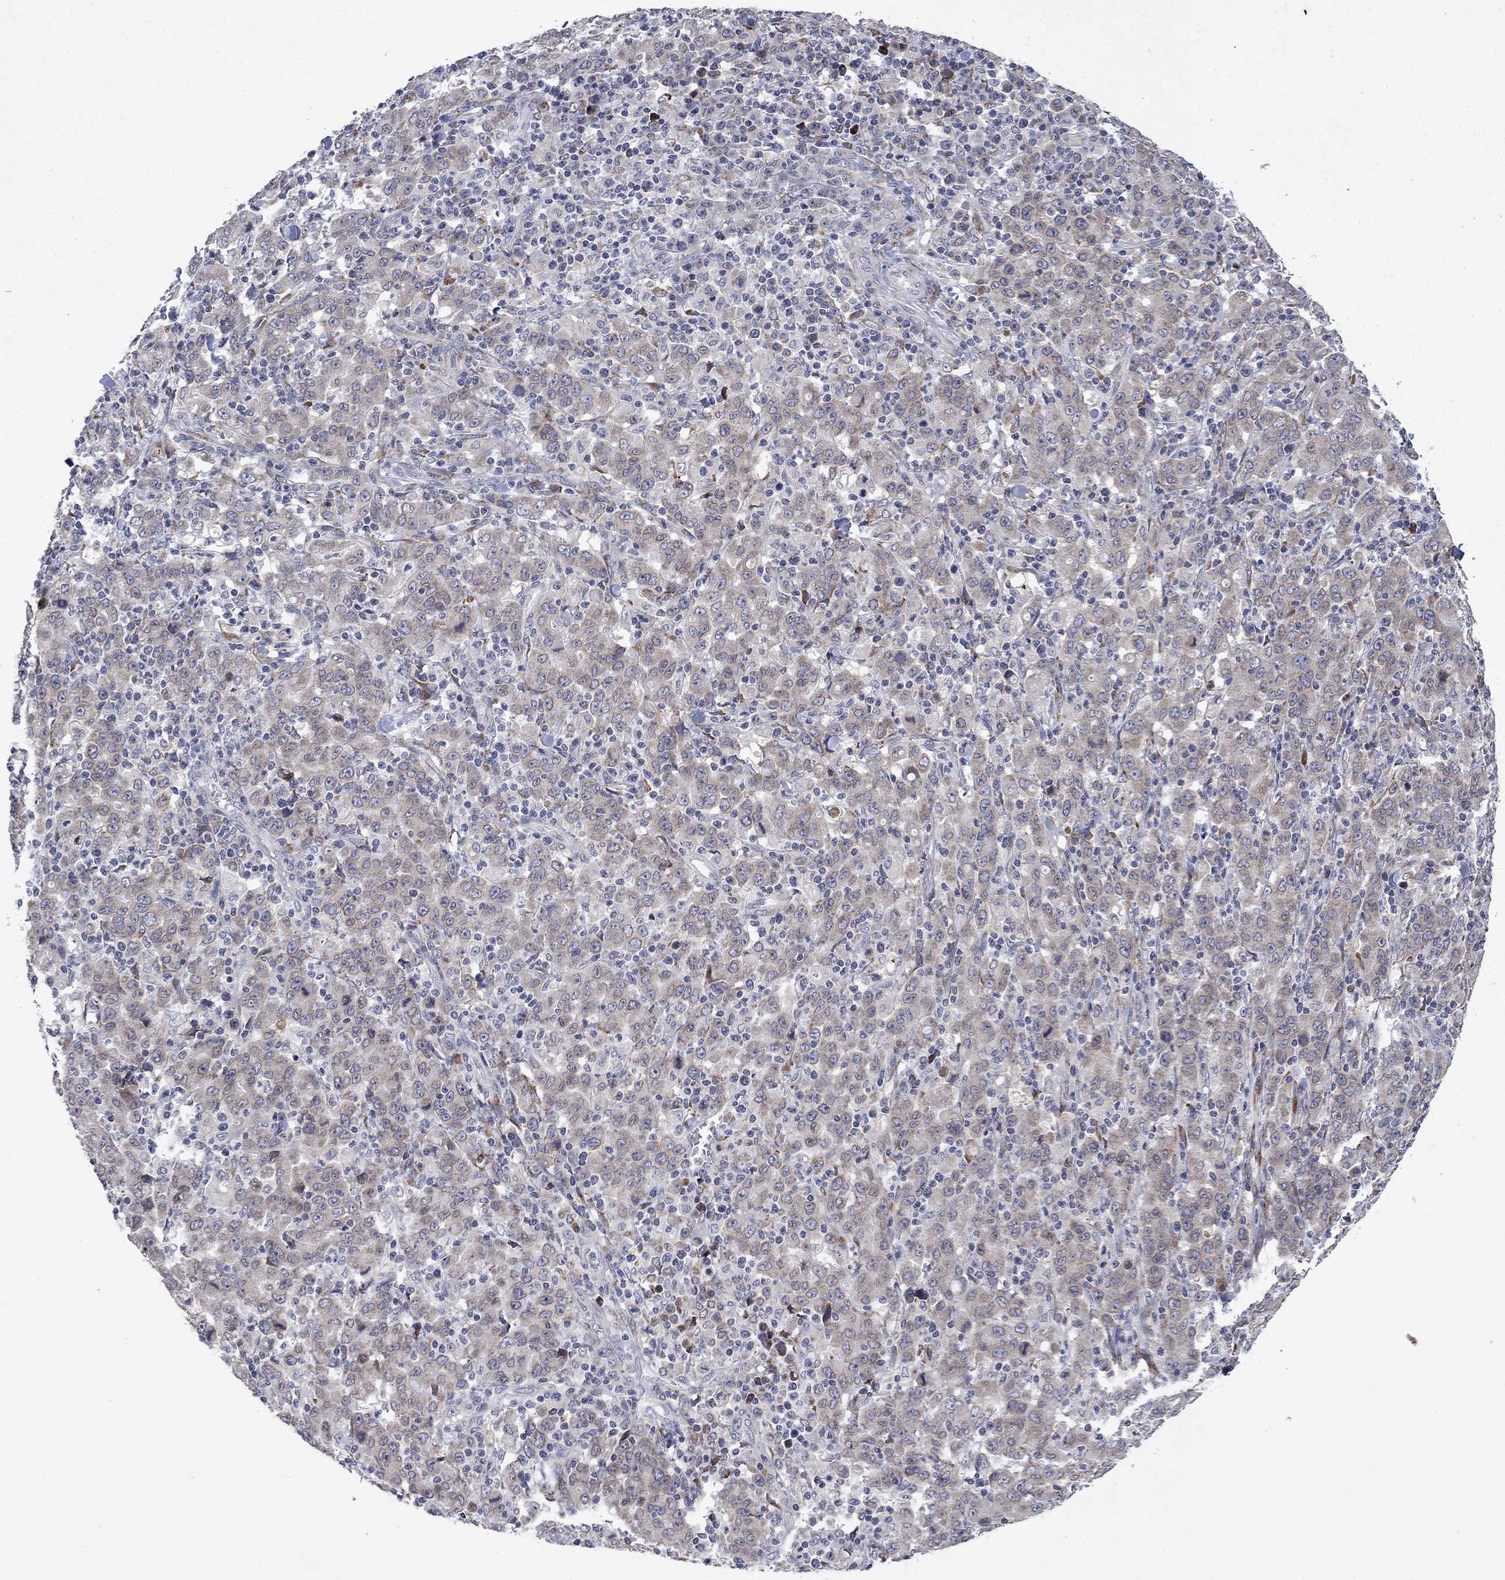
{"staining": {"intensity": "weak", "quantity": "25%-75%", "location": "cytoplasmic/membranous"}, "tissue": "stomach cancer", "cell_type": "Tumor cells", "image_type": "cancer", "snomed": [{"axis": "morphology", "description": "Adenocarcinoma, NOS"}, {"axis": "topography", "description": "Stomach, upper"}], "caption": "IHC photomicrograph of human stomach adenocarcinoma stained for a protein (brown), which demonstrates low levels of weak cytoplasmic/membranous expression in approximately 25%-75% of tumor cells.", "gene": "TMEM97", "patient": {"sex": "male", "age": 69}}